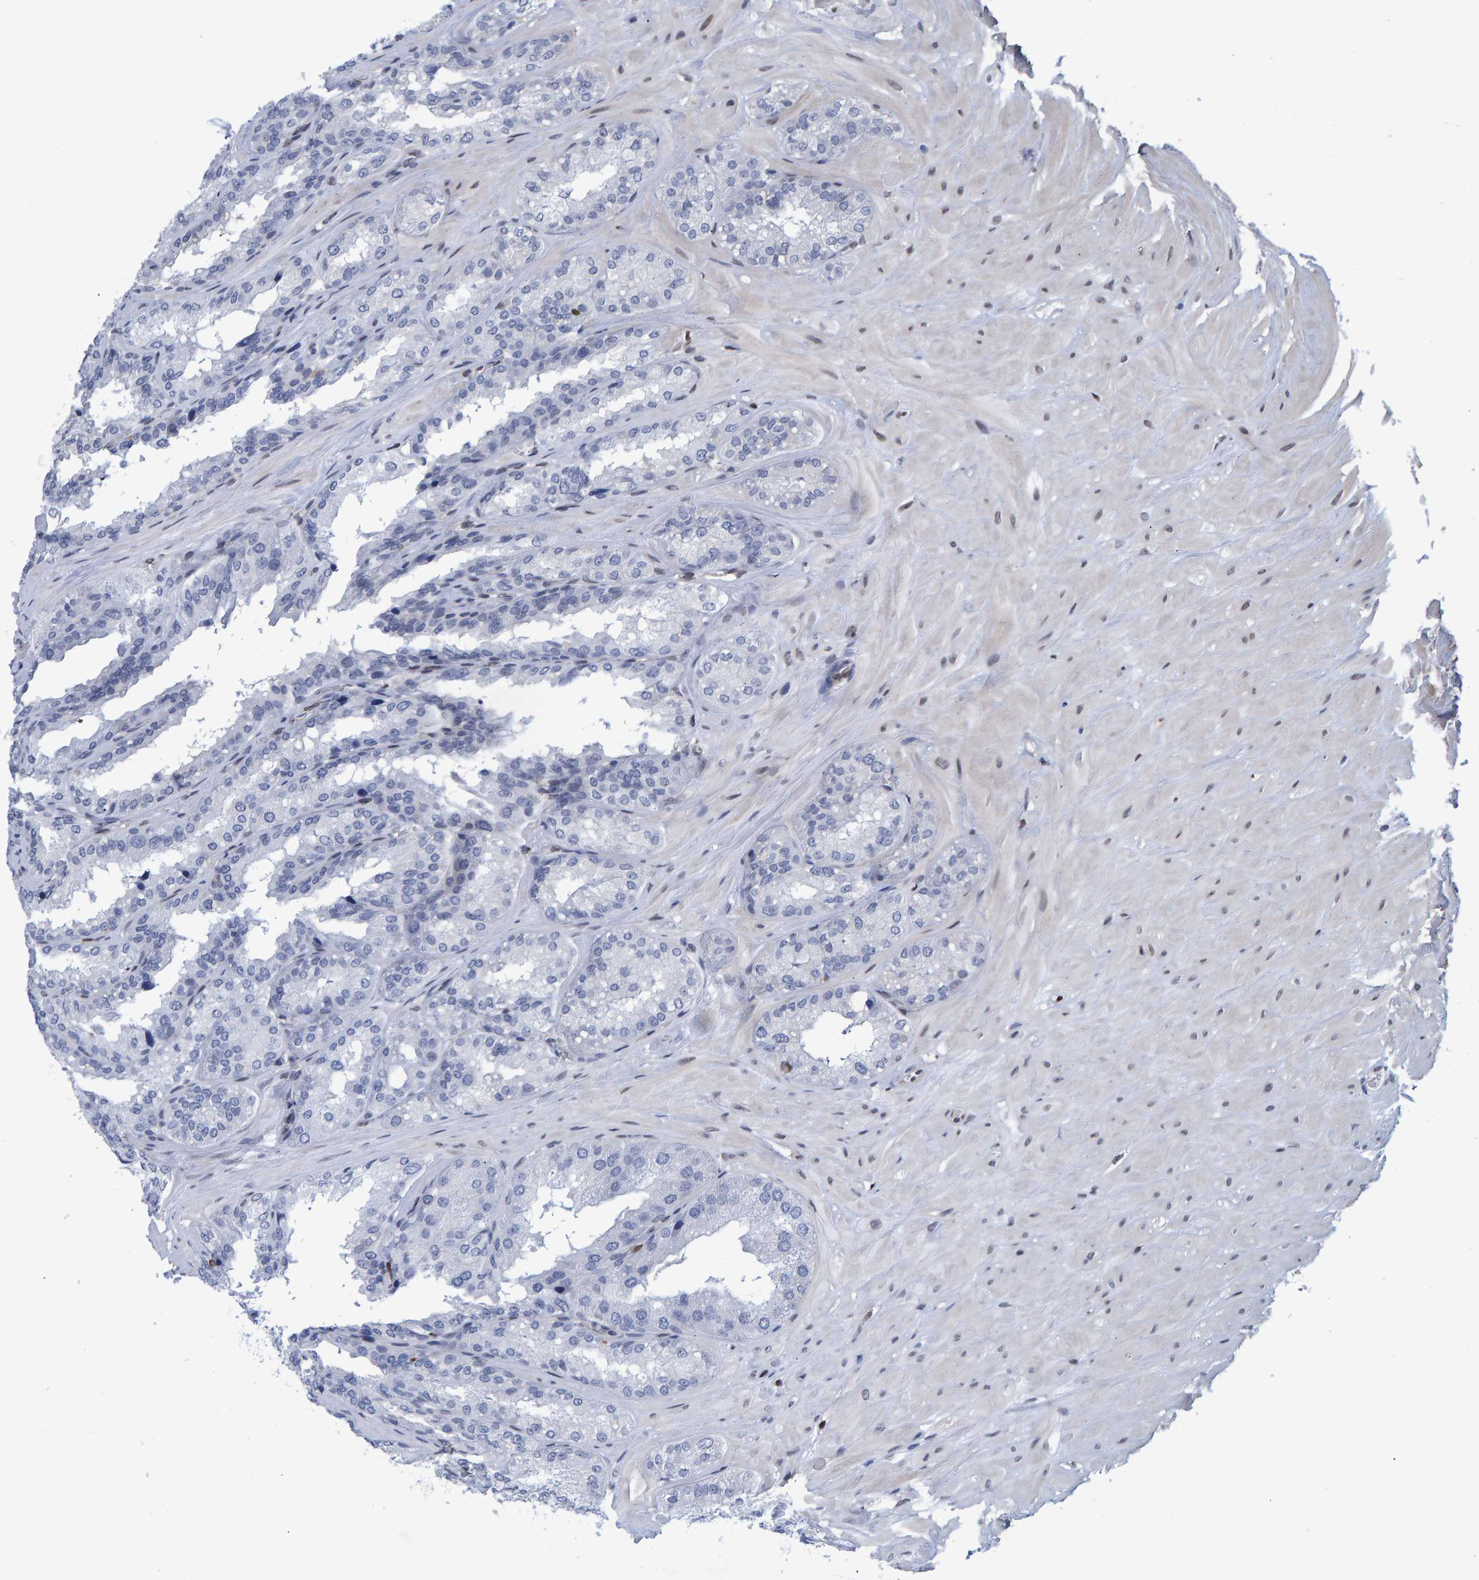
{"staining": {"intensity": "moderate", "quantity": "<25%", "location": "cytoplasmic/membranous"}, "tissue": "seminal vesicle", "cell_type": "Glandular cells", "image_type": "normal", "snomed": [{"axis": "morphology", "description": "Normal tissue, NOS"}, {"axis": "topography", "description": "Prostate"}, {"axis": "topography", "description": "Seminal veicle"}], "caption": "This photomicrograph displays normal seminal vesicle stained with immunohistochemistry to label a protein in brown. The cytoplasmic/membranous of glandular cells show moderate positivity for the protein. Nuclei are counter-stained blue.", "gene": "QKI", "patient": {"sex": "male", "age": 51}}